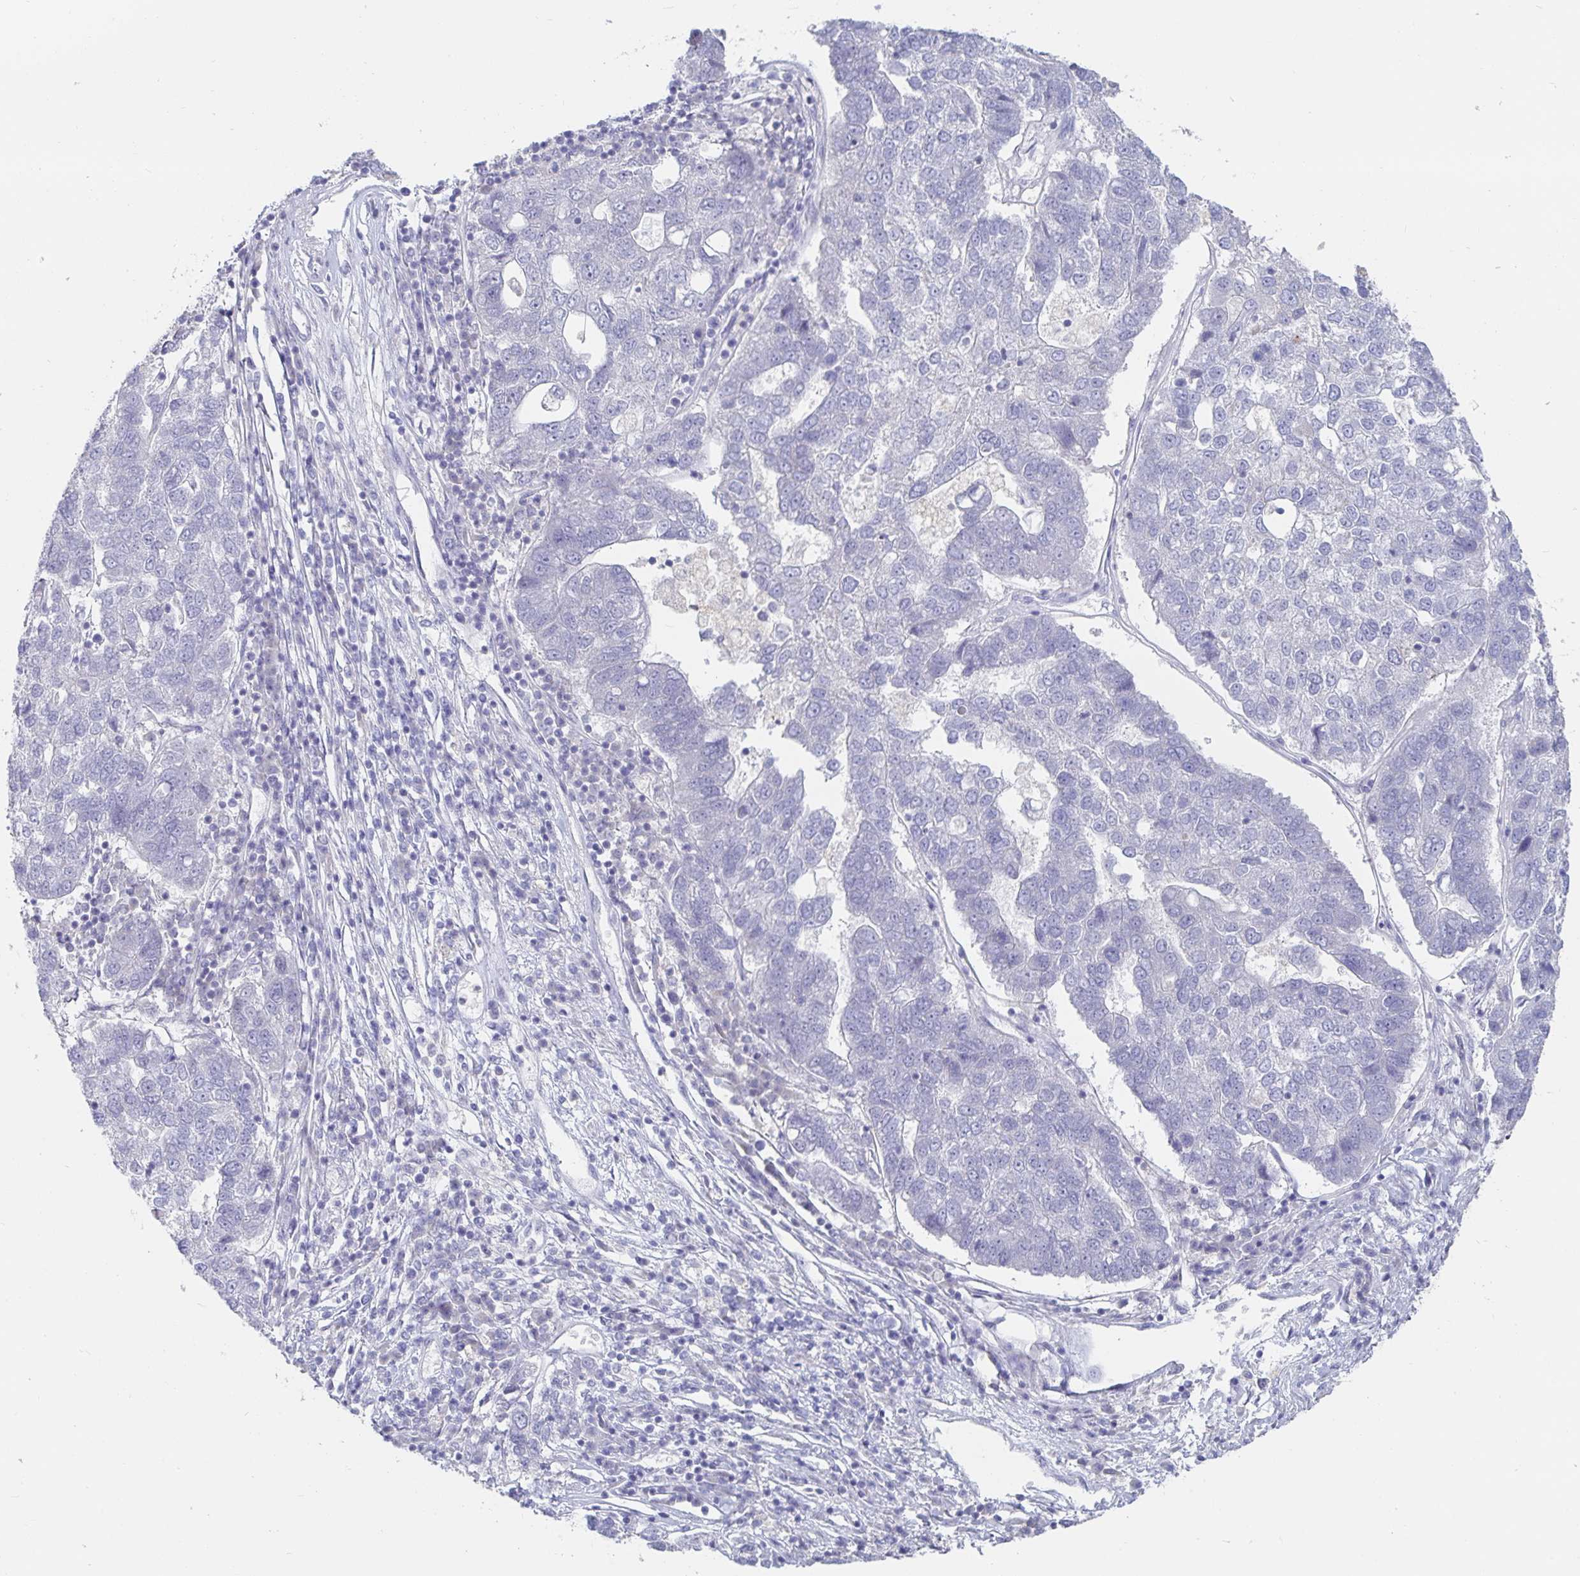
{"staining": {"intensity": "negative", "quantity": "none", "location": "none"}, "tissue": "pancreatic cancer", "cell_type": "Tumor cells", "image_type": "cancer", "snomed": [{"axis": "morphology", "description": "Adenocarcinoma, NOS"}, {"axis": "topography", "description": "Pancreas"}], "caption": "Histopathology image shows no significant protein staining in tumor cells of pancreatic adenocarcinoma.", "gene": "SPPL3", "patient": {"sex": "female", "age": 61}}